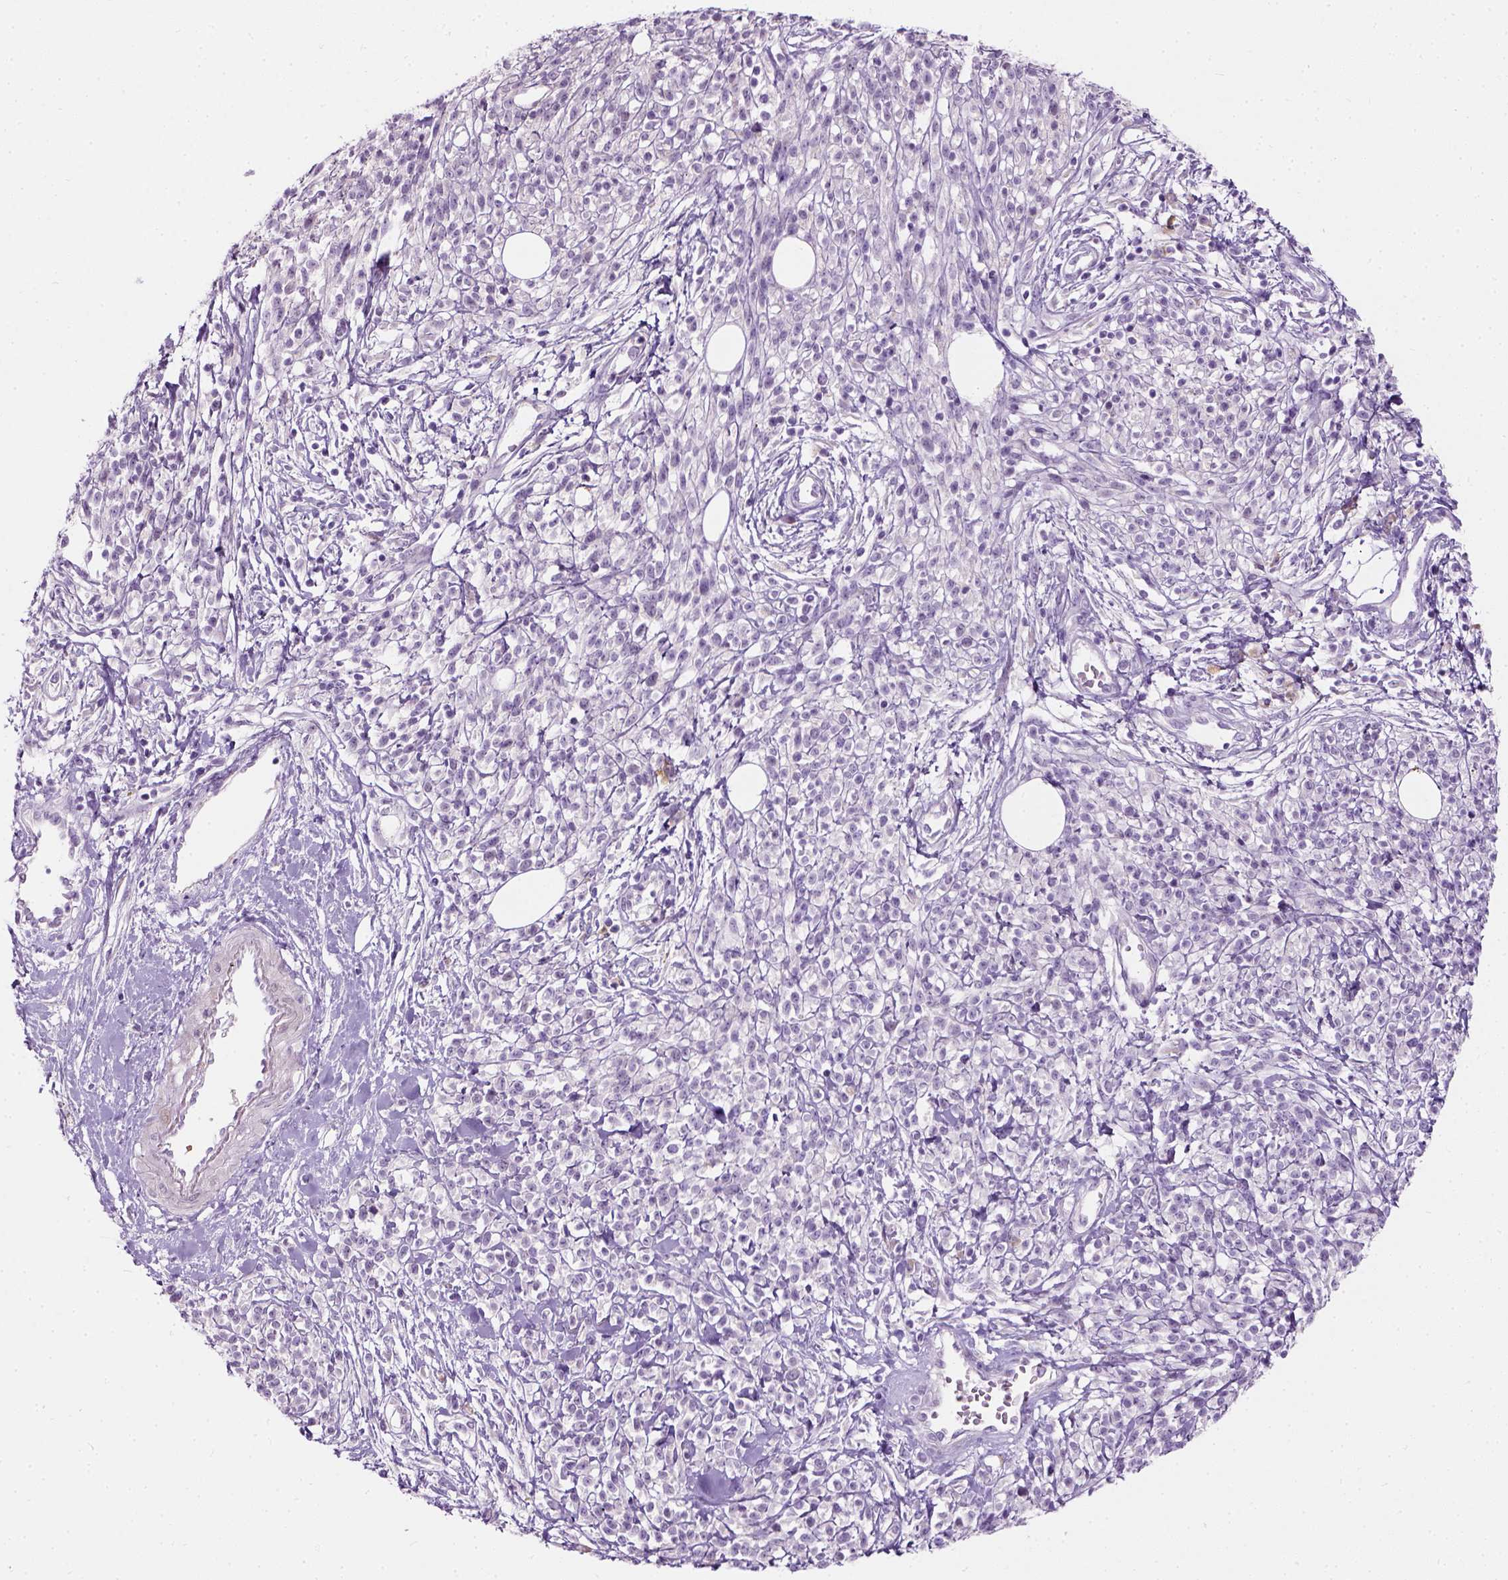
{"staining": {"intensity": "negative", "quantity": "none", "location": "none"}, "tissue": "melanoma", "cell_type": "Tumor cells", "image_type": "cancer", "snomed": [{"axis": "morphology", "description": "Malignant melanoma, NOS"}, {"axis": "topography", "description": "Skin"}, {"axis": "topography", "description": "Skin of trunk"}], "caption": "Immunohistochemical staining of malignant melanoma demonstrates no significant expression in tumor cells.", "gene": "TRIM72", "patient": {"sex": "male", "age": 74}}